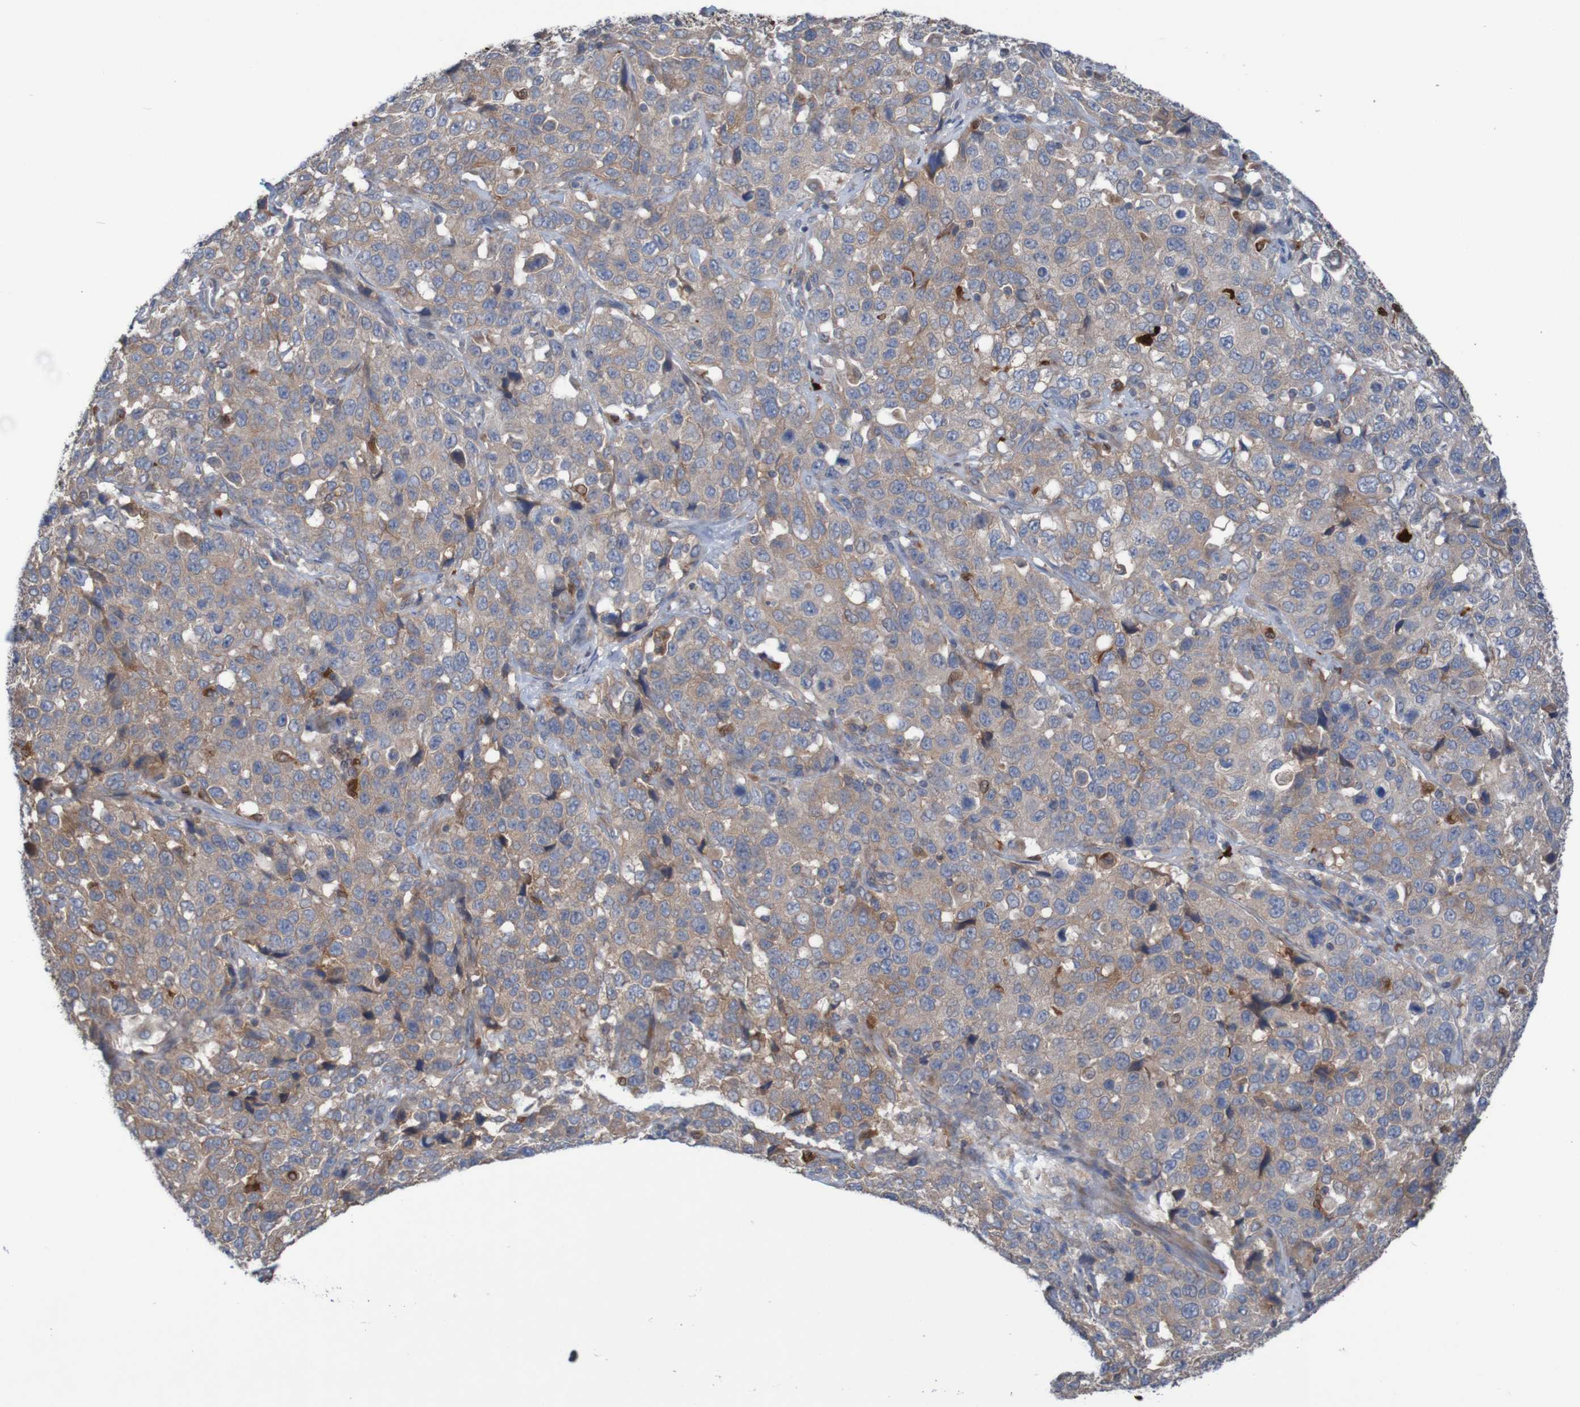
{"staining": {"intensity": "weak", "quantity": ">75%", "location": "cytoplasmic/membranous"}, "tissue": "stomach cancer", "cell_type": "Tumor cells", "image_type": "cancer", "snomed": [{"axis": "morphology", "description": "Normal tissue, NOS"}, {"axis": "morphology", "description": "Adenocarcinoma, NOS"}, {"axis": "topography", "description": "Stomach"}], "caption": "Human stomach cancer (adenocarcinoma) stained with a protein marker reveals weak staining in tumor cells.", "gene": "PARP4", "patient": {"sex": "male", "age": 48}}